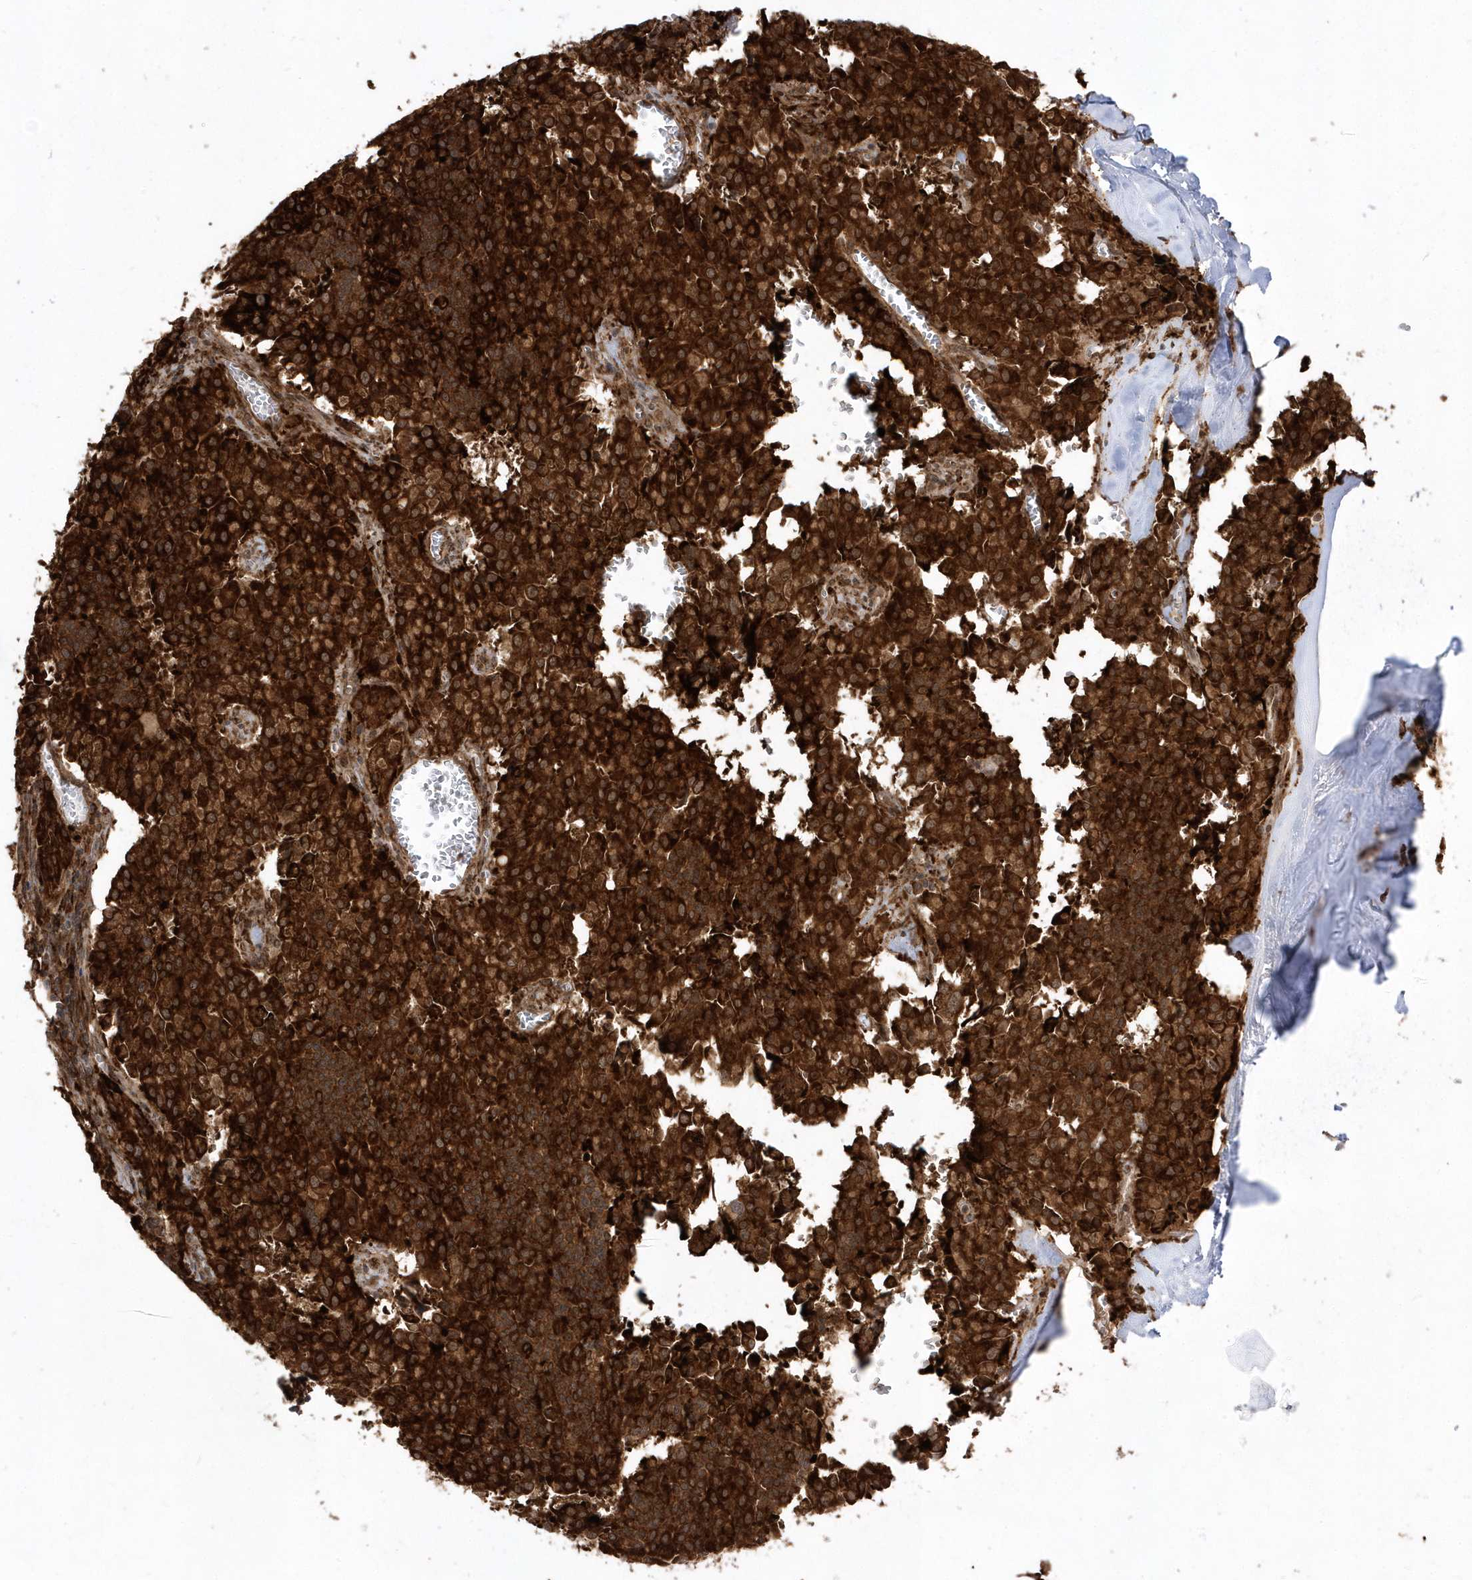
{"staining": {"intensity": "strong", "quantity": ">75%", "location": "cytoplasmic/membranous"}, "tissue": "pancreatic cancer", "cell_type": "Tumor cells", "image_type": "cancer", "snomed": [{"axis": "morphology", "description": "Adenocarcinoma, NOS"}, {"axis": "topography", "description": "Pancreas"}], "caption": "A micrograph of pancreatic adenocarcinoma stained for a protein displays strong cytoplasmic/membranous brown staining in tumor cells.", "gene": "EPC2", "patient": {"sex": "male", "age": 65}}